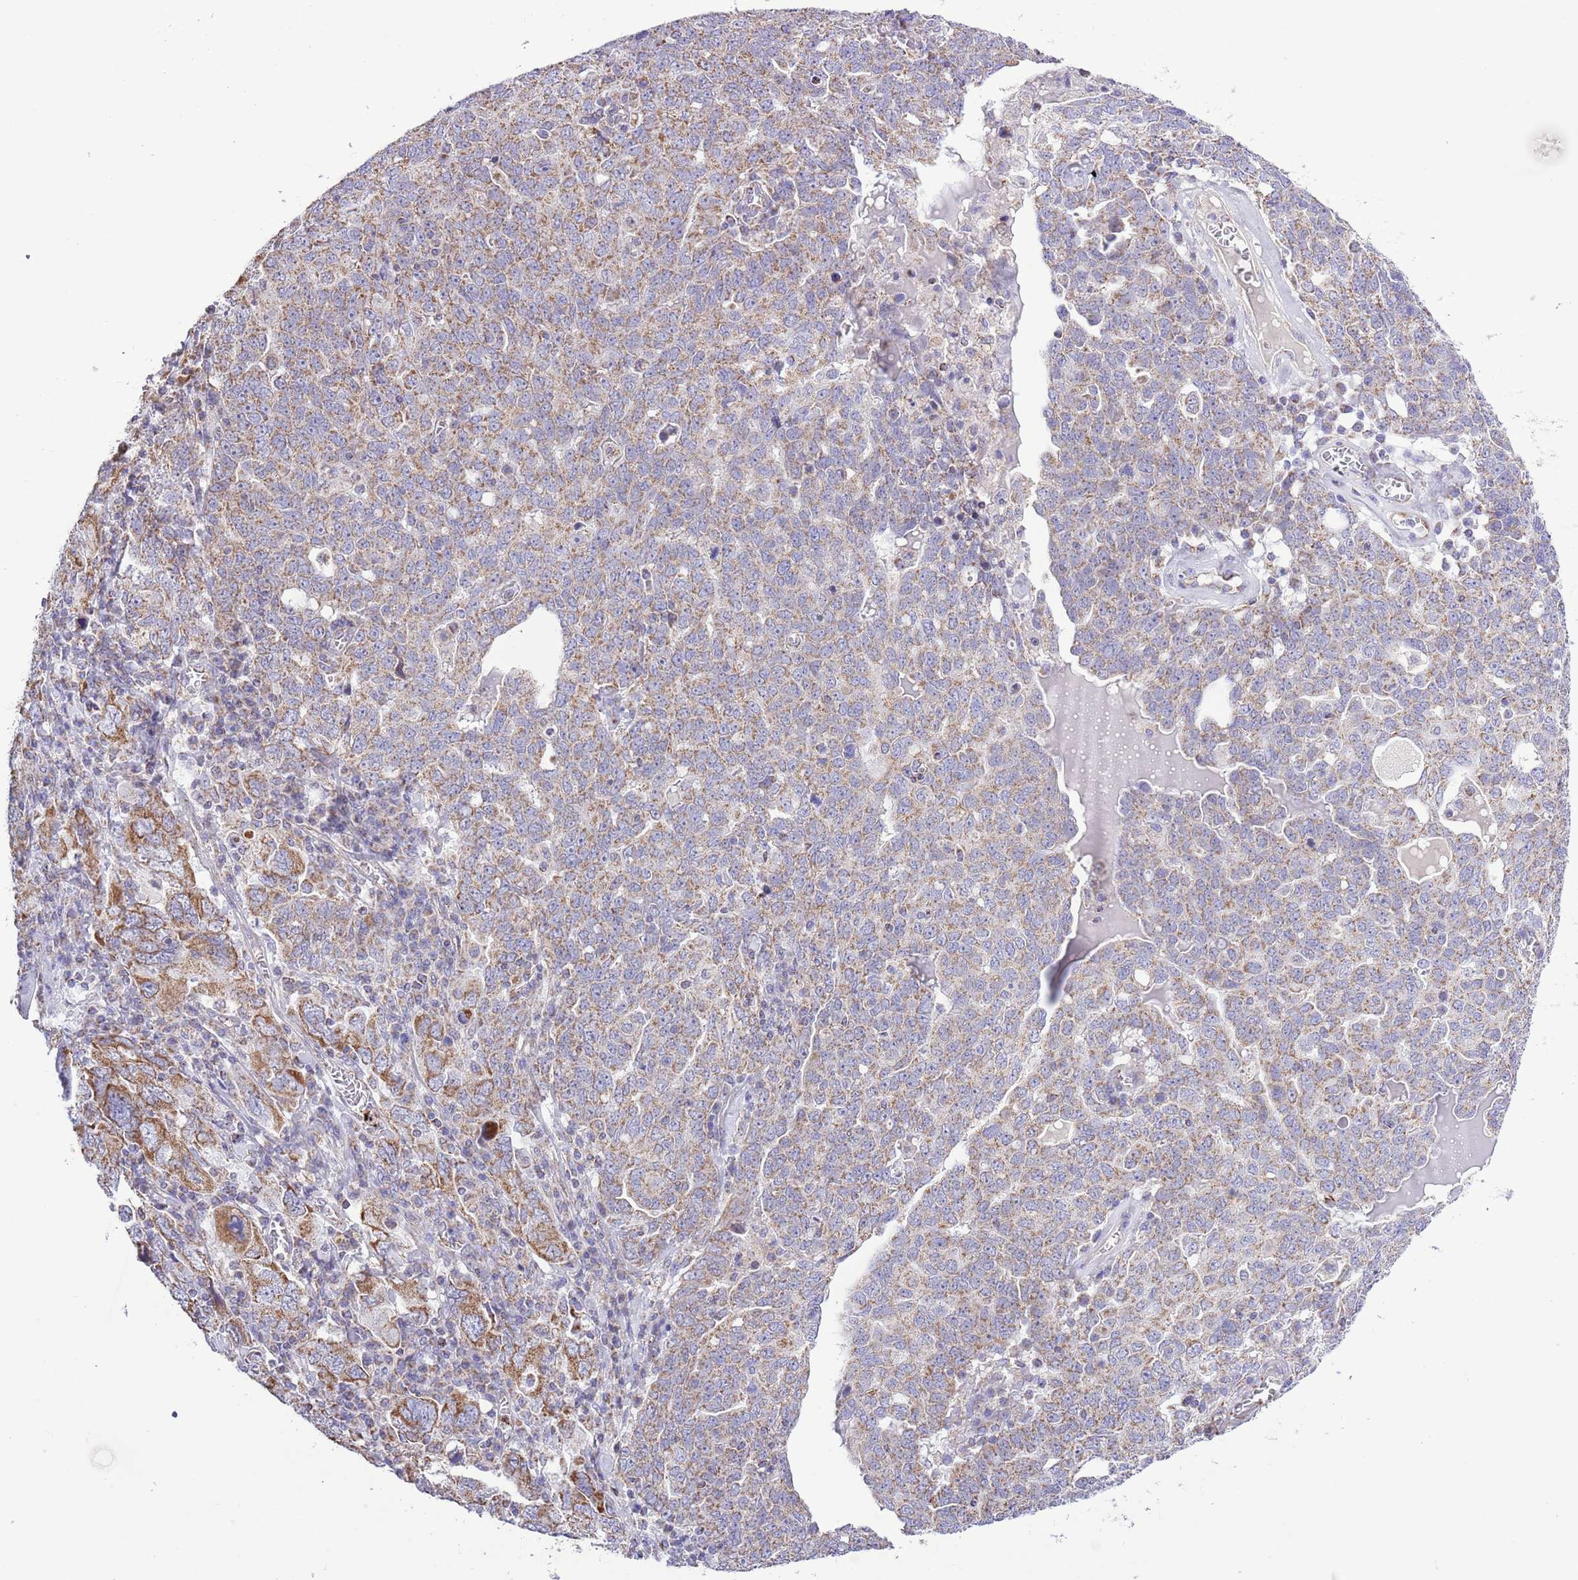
{"staining": {"intensity": "moderate", "quantity": ">75%", "location": "cytoplasmic/membranous"}, "tissue": "ovarian cancer", "cell_type": "Tumor cells", "image_type": "cancer", "snomed": [{"axis": "morphology", "description": "Carcinoma, endometroid"}, {"axis": "topography", "description": "Ovary"}], "caption": "Immunohistochemical staining of human ovarian cancer demonstrates moderate cytoplasmic/membranous protein staining in approximately >75% of tumor cells.", "gene": "TEKTIP1", "patient": {"sex": "female", "age": 62}}